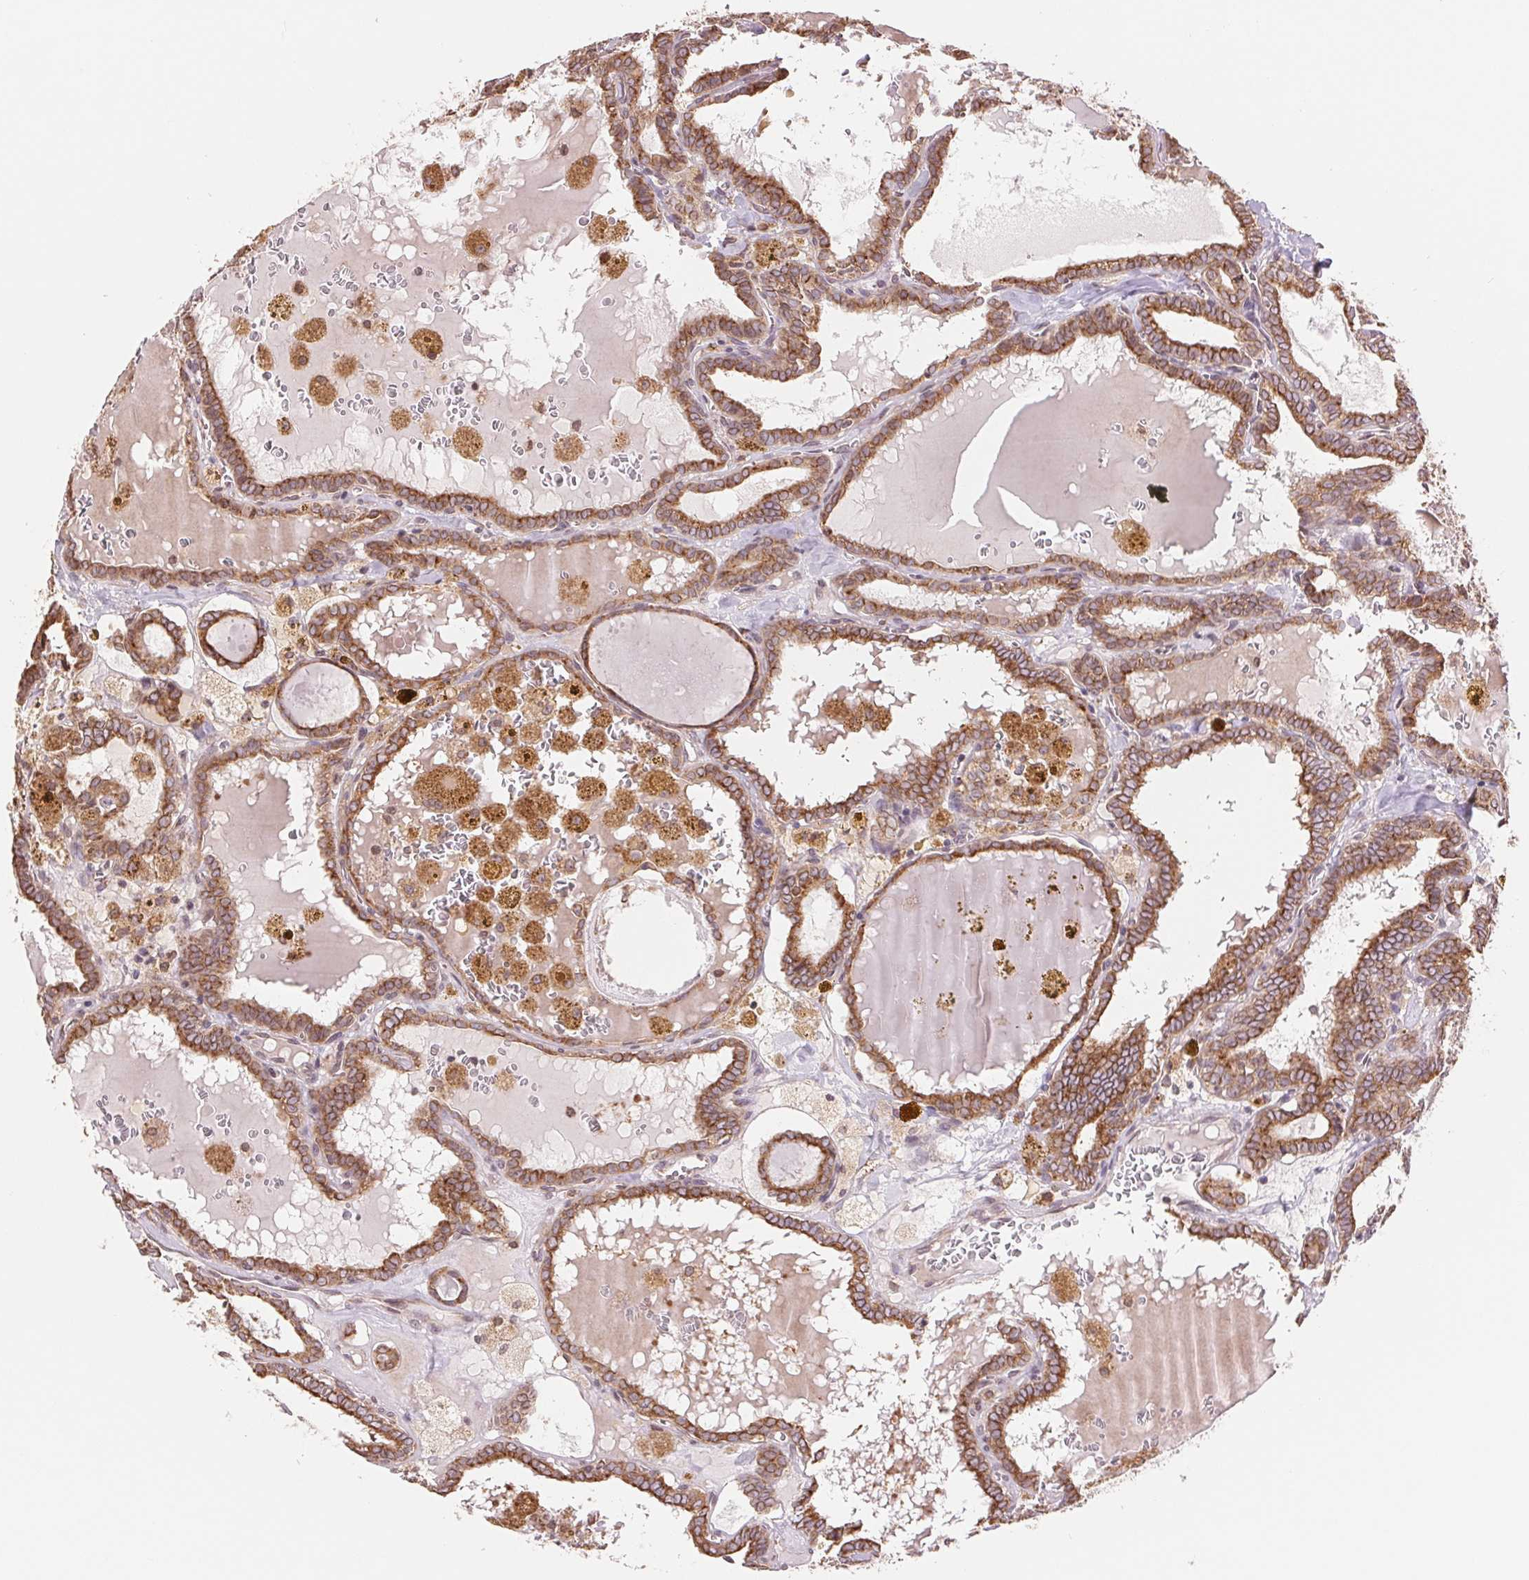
{"staining": {"intensity": "moderate", "quantity": ">75%", "location": "cytoplasmic/membranous"}, "tissue": "thyroid cancer", "cell_type": "Tumor cells", "image_type": "cancer", "snomed": [{"axis": "morphology", "description": "Papillary adenocarcinoma, NOS"}, {"axis": "topography", "description": "Thyroid gland"}], "caption": "Immunohistochemistry (IHC) photomicrograph of neoplastic tissue: human thyroid cancer stained using IHC shows medium levels of moderate protein expression localized specifically in the cytoplasmic/membranous of tumor cells, appearing as a cytoplasmic/membranous brown color.", "gene": "RPN1", "patient": {"sex": "female", "age": 39}}